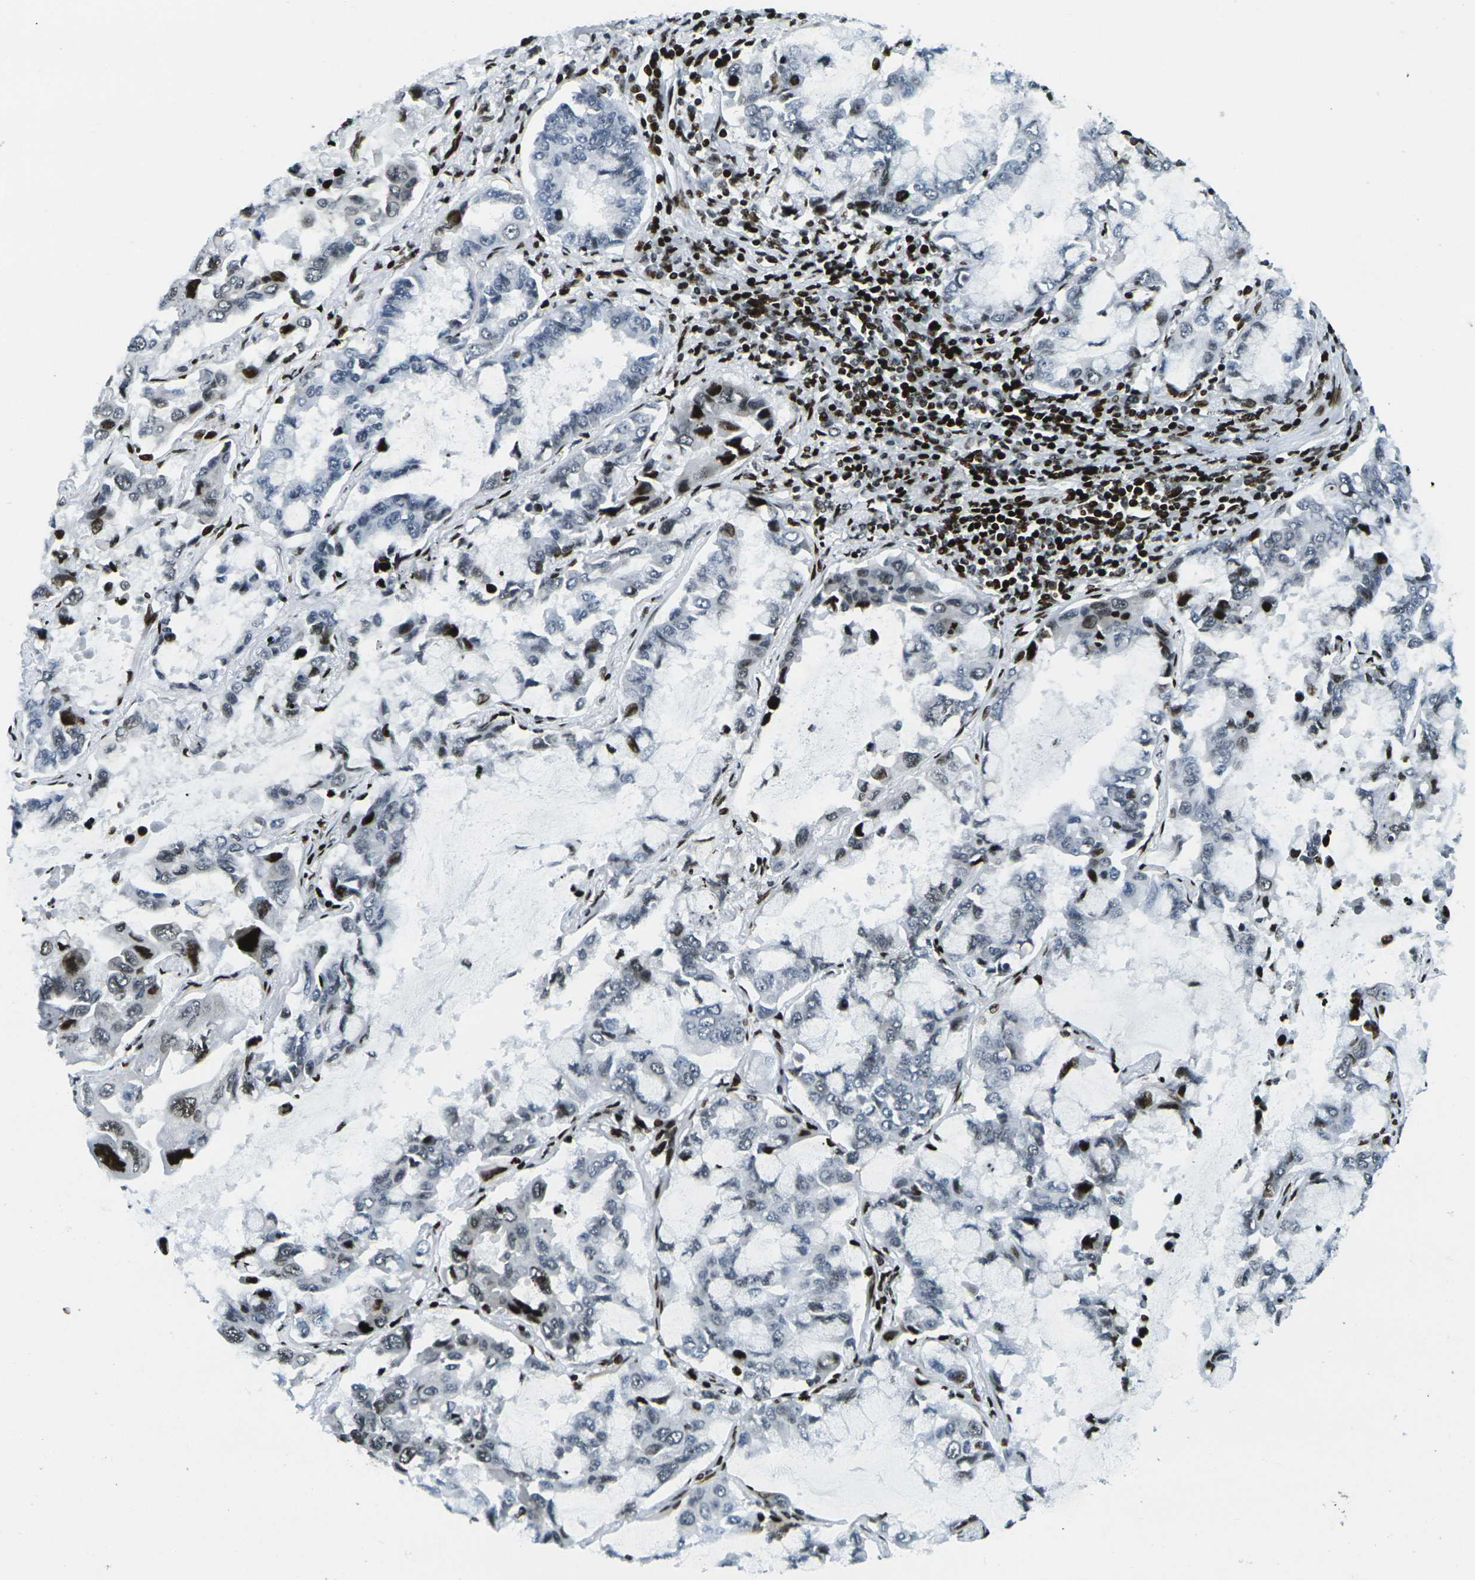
{"staining": {"intensity": "strong", "quantity": "<25%", "location": "nuclear"}, "tissue": "lung cancer", "cell_type": "Tumor cells", "image_type": "cancer", "snomed": [{"axis": "morphology", "description": "Adenocarcinoma, NOS"}, {"axis": "topography", "description": "Lung"}], "caption": "Immunohistochemistry (IHC) (DAB) staining of adenocarcinoma (lung) exhibits strong nuclear protein expression in about <25% of tumor cells. (DAB (3,3'-diaminobenzidine) = brown stain, brightfield microscopy at high magnification).", "gene": "H3-3A", "patient": {"sex": "male", "age": 64}}